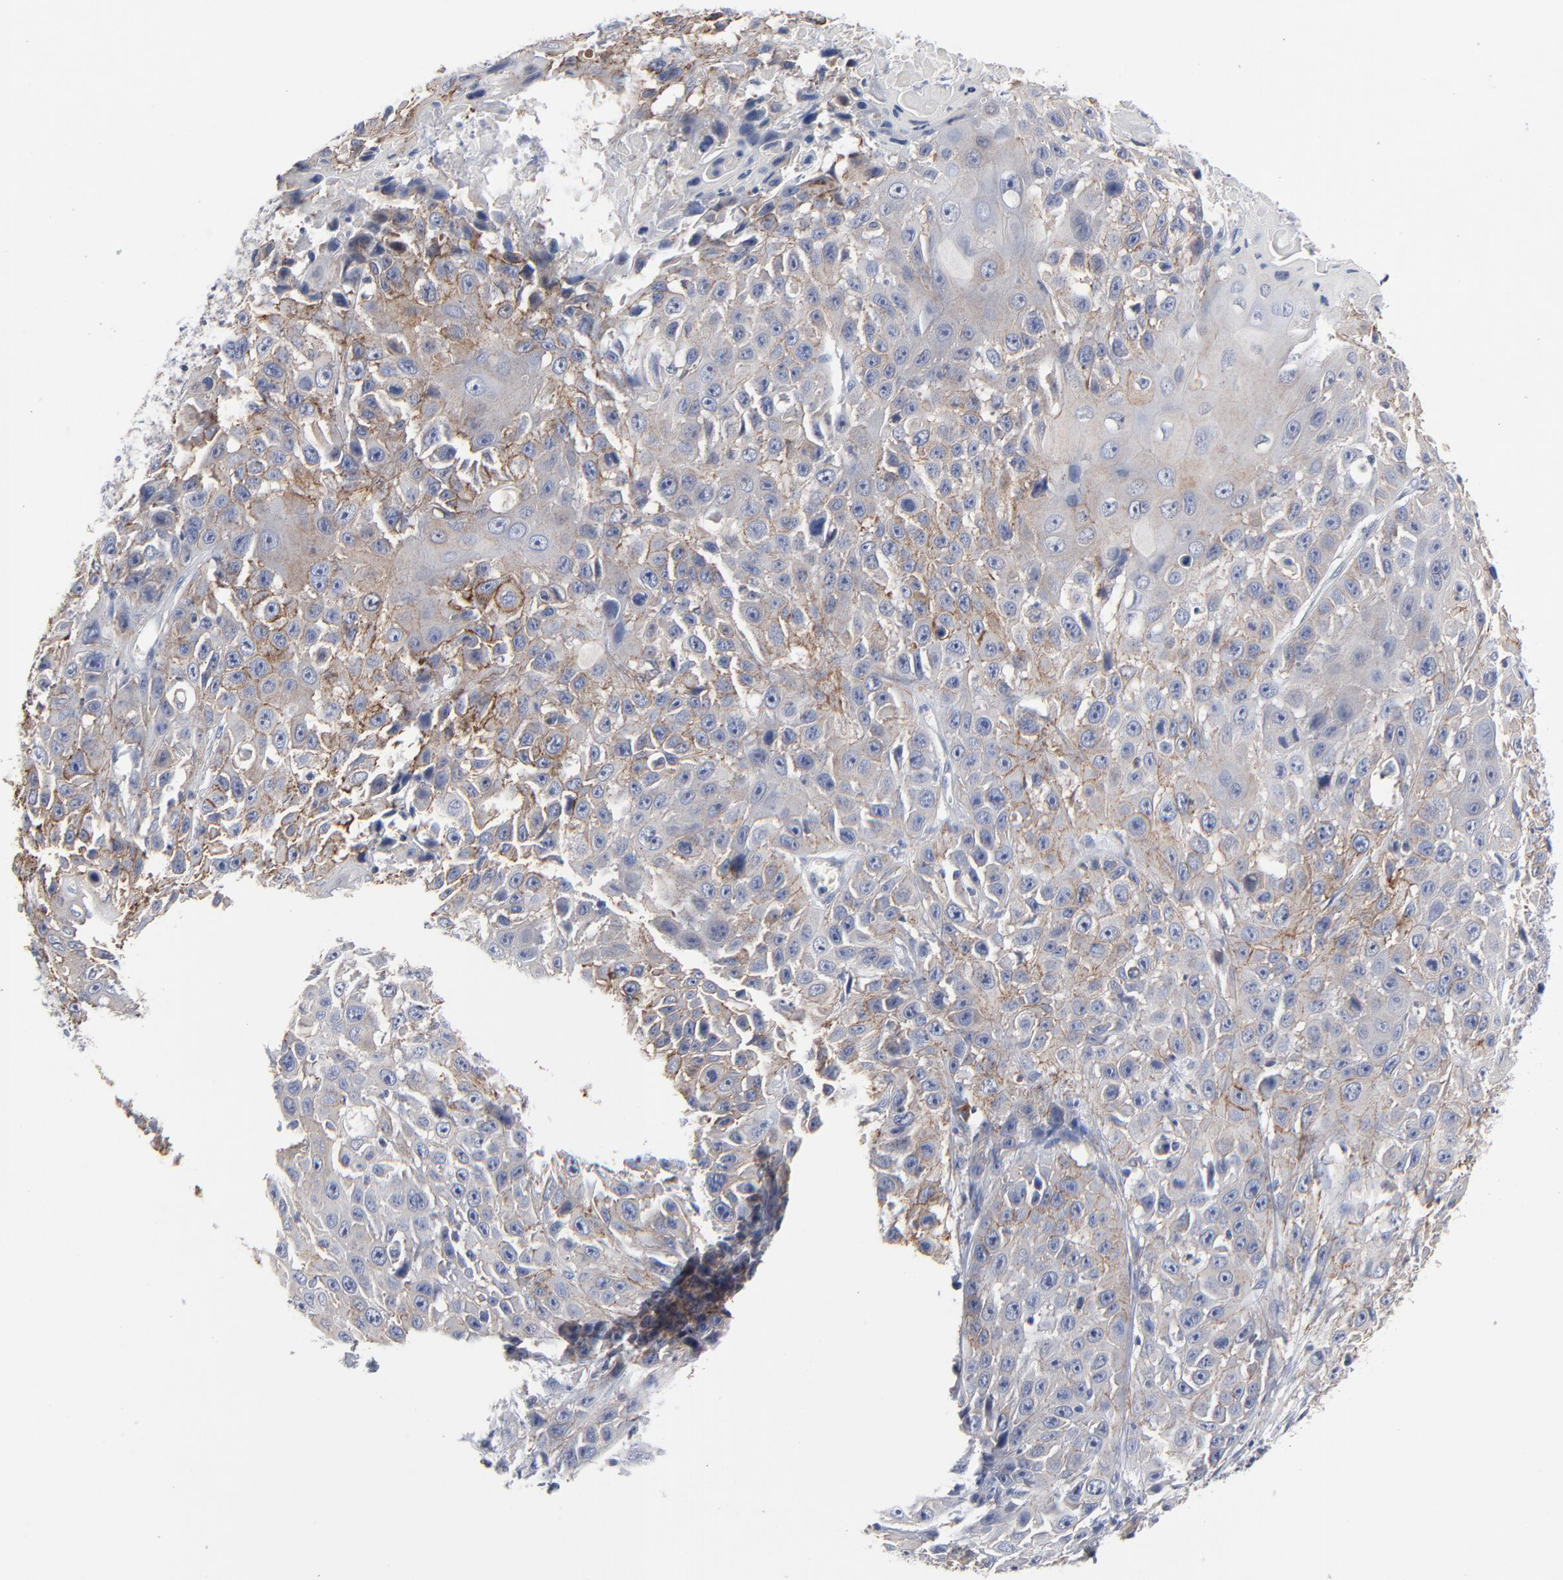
{"staining": {"intensity": "moderate", "quantity": "25%-75%", "location": "cytoplasmic/membranous"}, "tissue": "cervical cancer", "cell_type": "Tumor cells", "image_type": "cancer", "snomed": [{"axis": "morphology", "description": "Squamous cell carcinoma, NOS"}, {"axis": "topography", "description": "Cervix"}], "caption": "Immunohistochemistry (IHC) of cervical cancer (squamous cell carcinoma) reveals medium levels of moderate cytoplasmic/membranous staining in about 25%-75% of tumor cells.", "gene": "PDLIM2", "patient": {"sex": "female", "age": 39}}